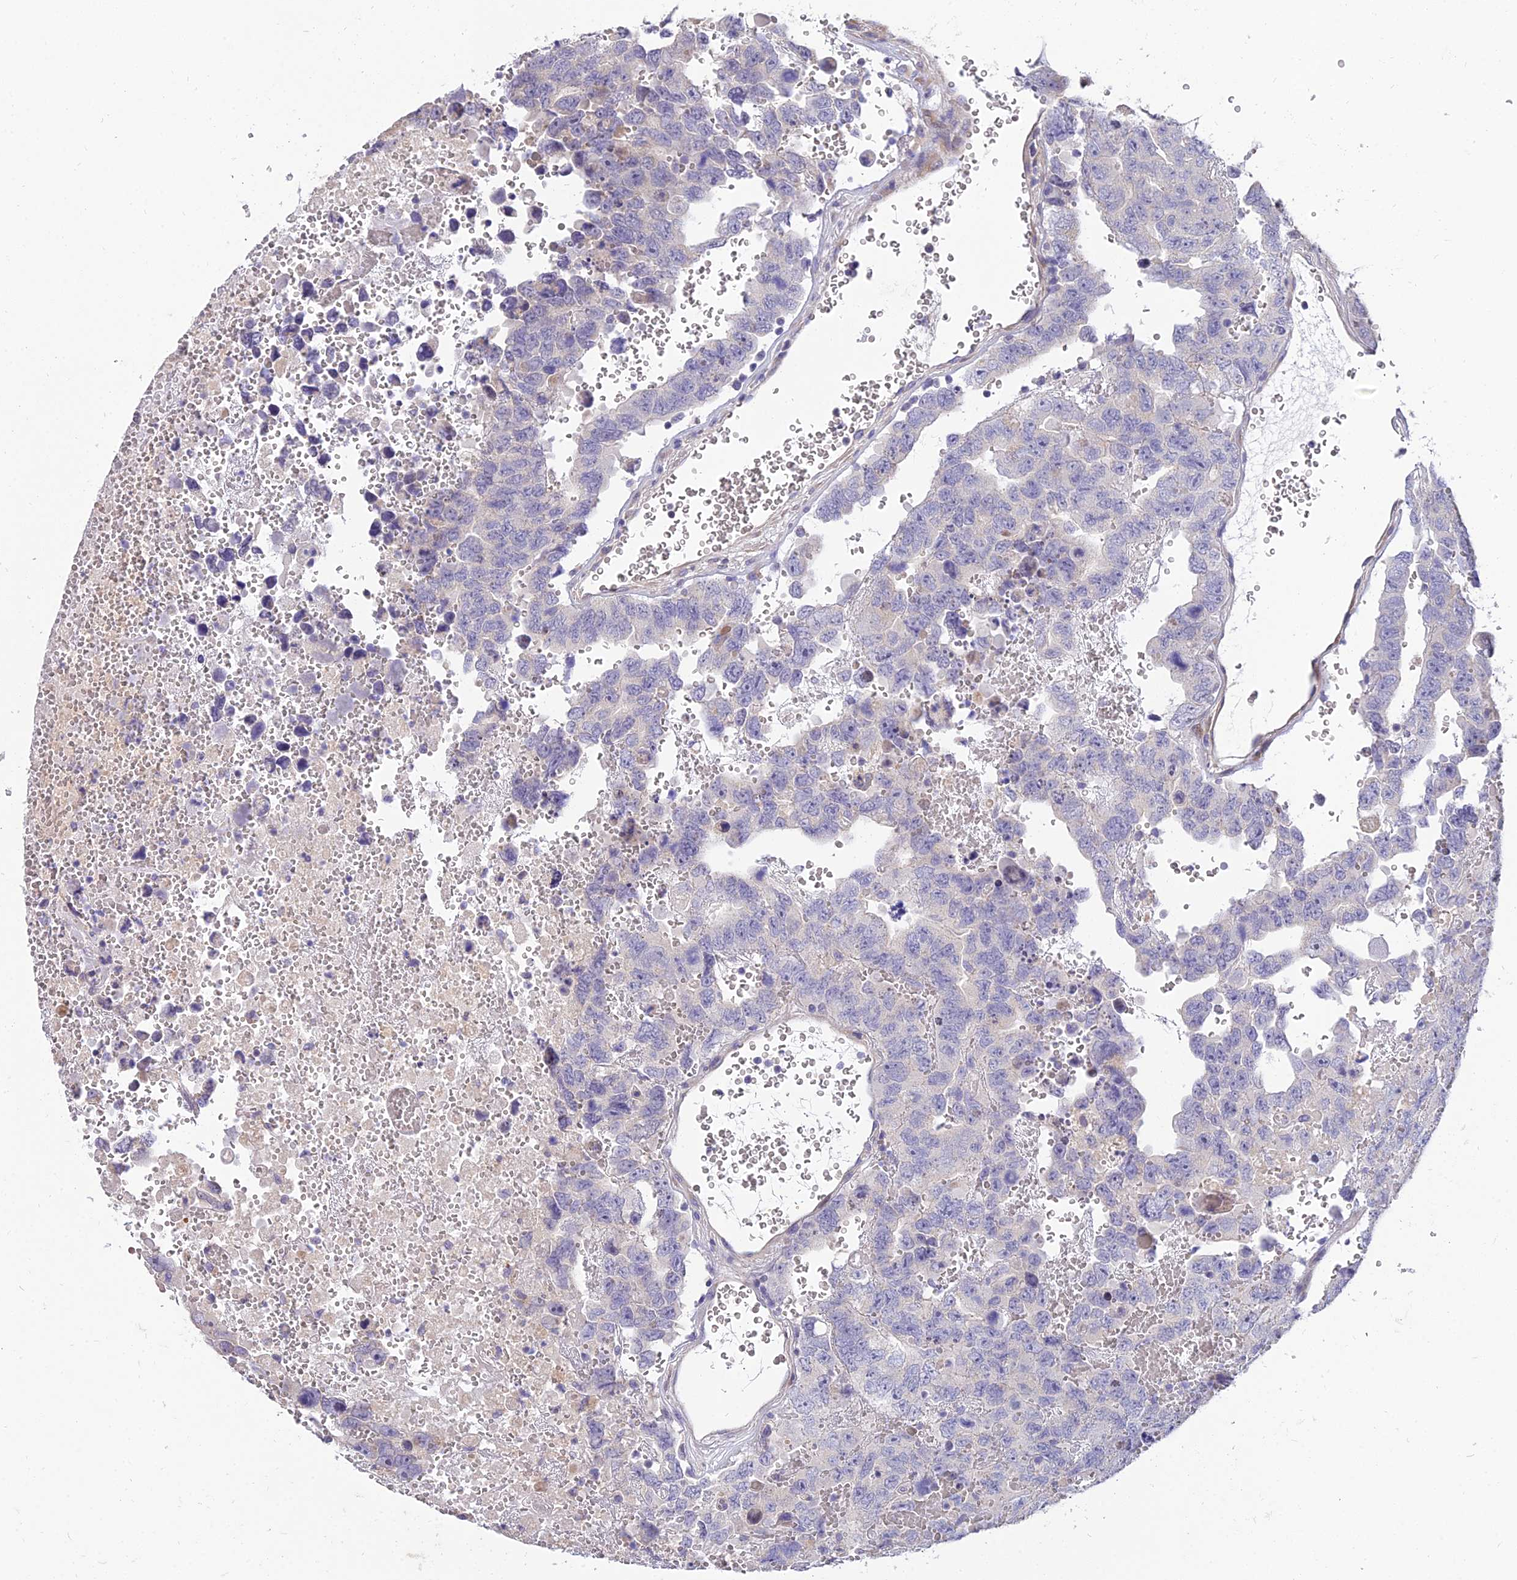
{"staining": {"intensity": "negative", "quantity": "none", "location": "none"}, "tissue": "testis cancer", "cell_type": "Tumor cells", "image_type": "cancer", "snomed": [{"axis": "morphology", "description": "Carcinoma, Embryonal, NOS"}, {"axis": "topography", "description": "Testis"}], "caption": "Immunohistochemistry (IHC) image of neoplastic tissue: human testis cancer stained with DAB exhibits no significant protein expression in tumor cells. (DAB immunohistochemistry (IHC) with hematoxylin counter stain).", "gene": "ARL8B", "patient": {"sex": "male", "age": 45}}